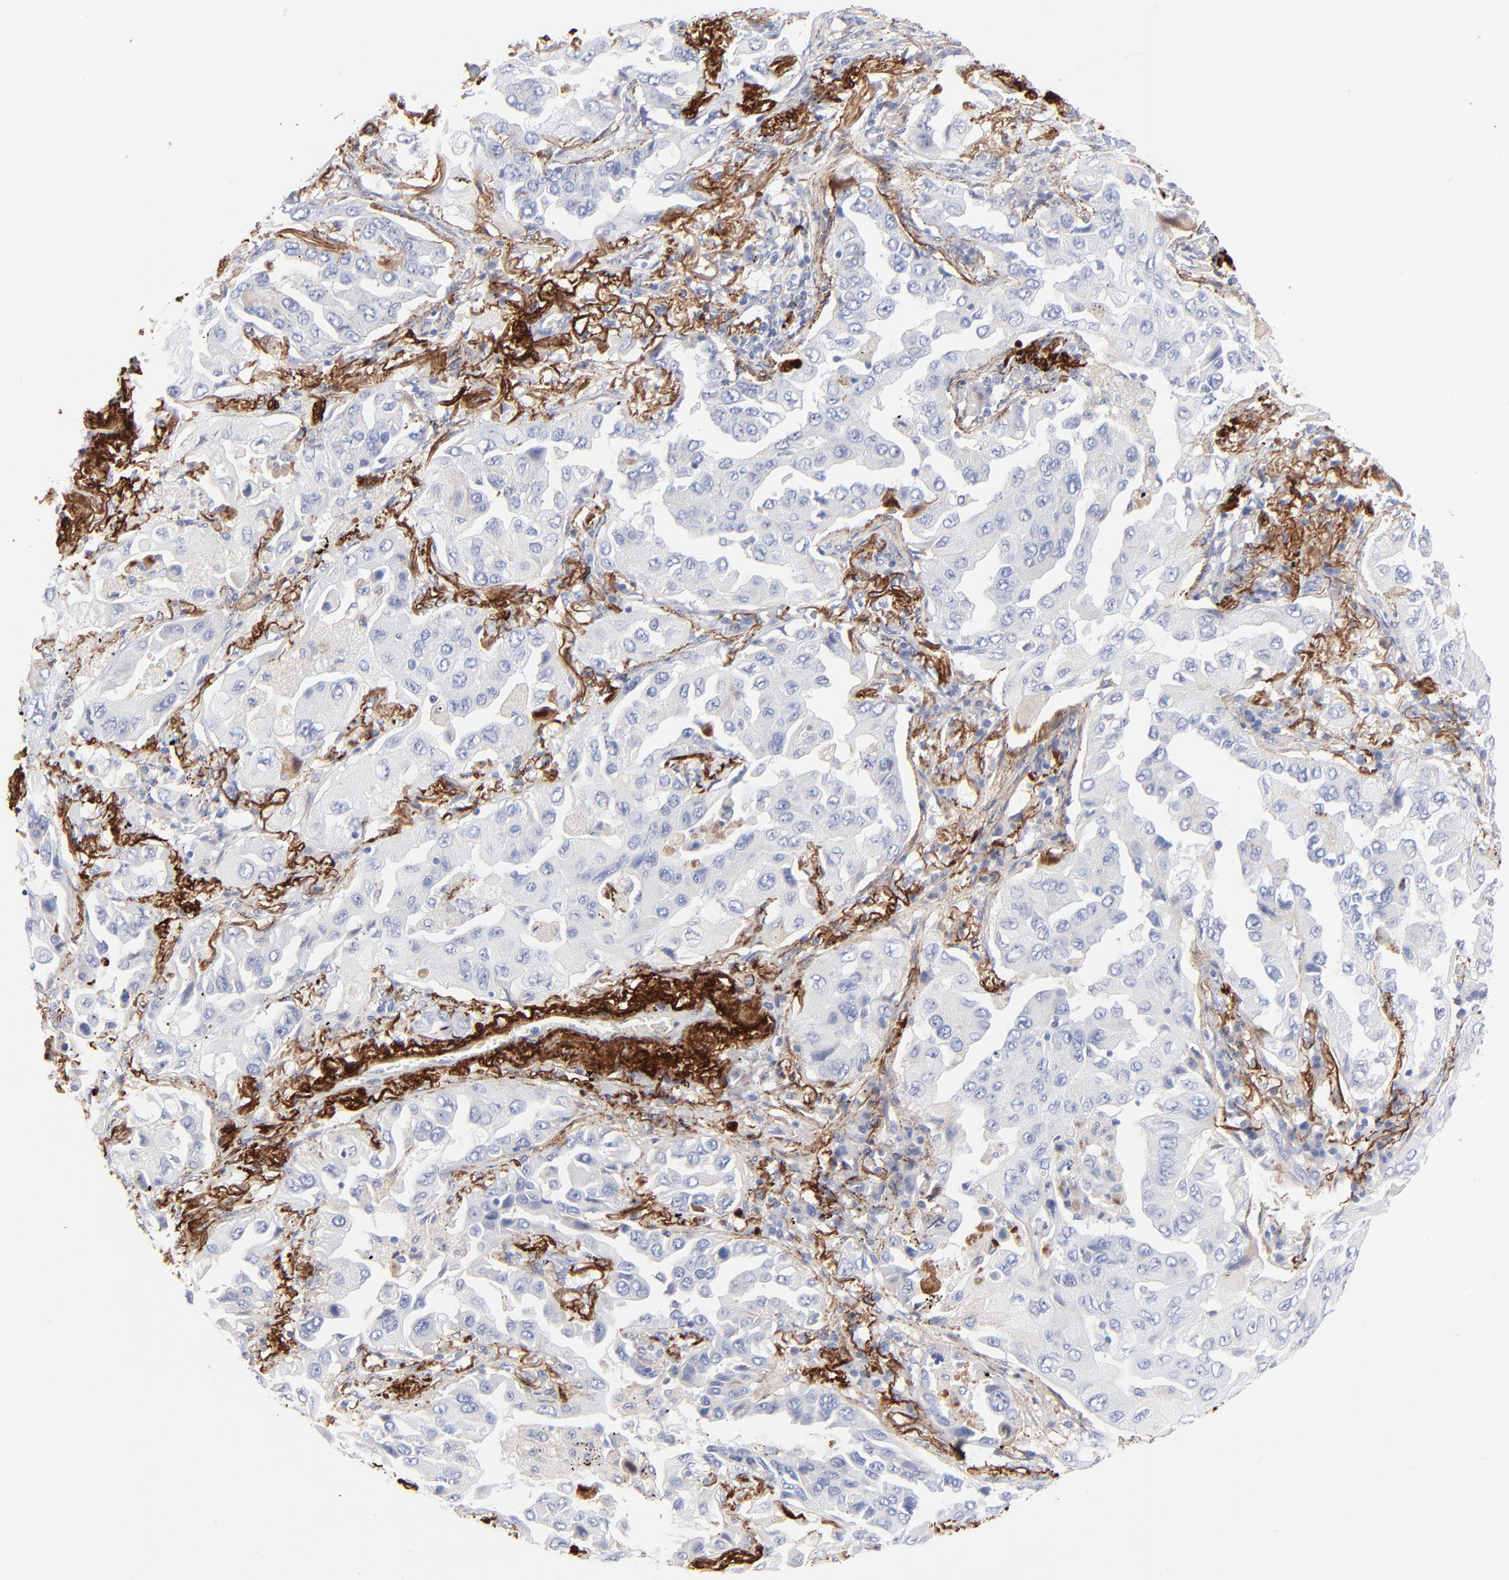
{"staining": {"intensity": "negative", "quantity": "none", "location": "none"}, "tissue": "lung cancer", "cell_type": "Tumor cells", "image_type": "cancer", "snomed": [{"axis": "morphology", "description": "Adenocarcinoma, NOS"}, {"axis": "topography", "description": "Lung"}], "caption": "Lung cancer was stained to show a protein in brown. There is no significant expression in tumor cells.", "gene": "FBLN2", "patient": {"sex": "female", "age": 65}}